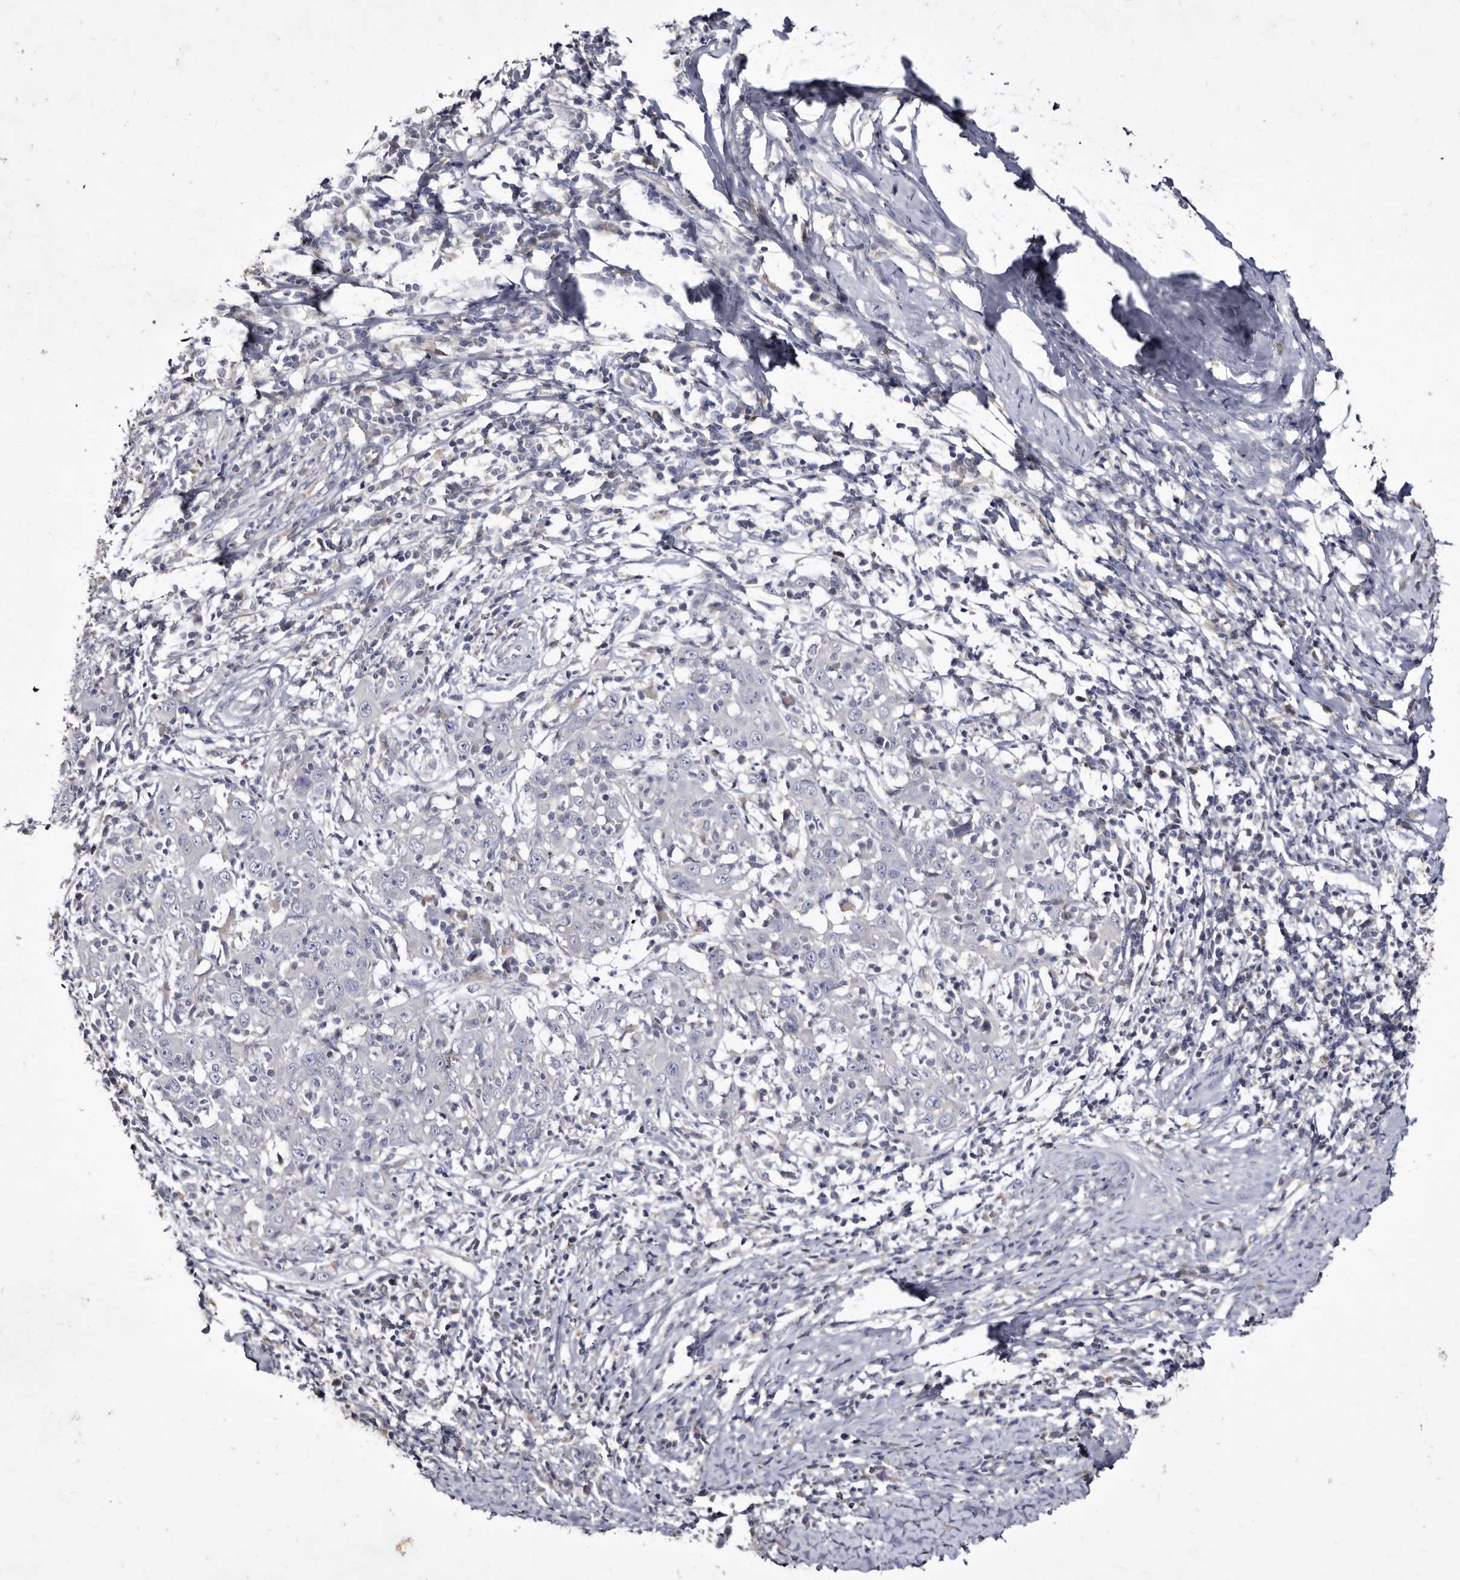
{"staining": {"intensity": "negative", "quantity": "none", "location": "none"}, "tissue": "cervical cancer", "cell_type": "Tumor cells", "image_type": "cancer", "snomed": [{"axis": "morphology", "description": "Squamous cell carcinoma, NOS"}, {"axis": "topography", "description": "Cervix"}], "caption": "Tumor cells are negative for brown protein staining in cervical cancer (squamous cell carcinoma).", "gene": "SLC39A2", "patient": {"sex": "female", "age": 46}}